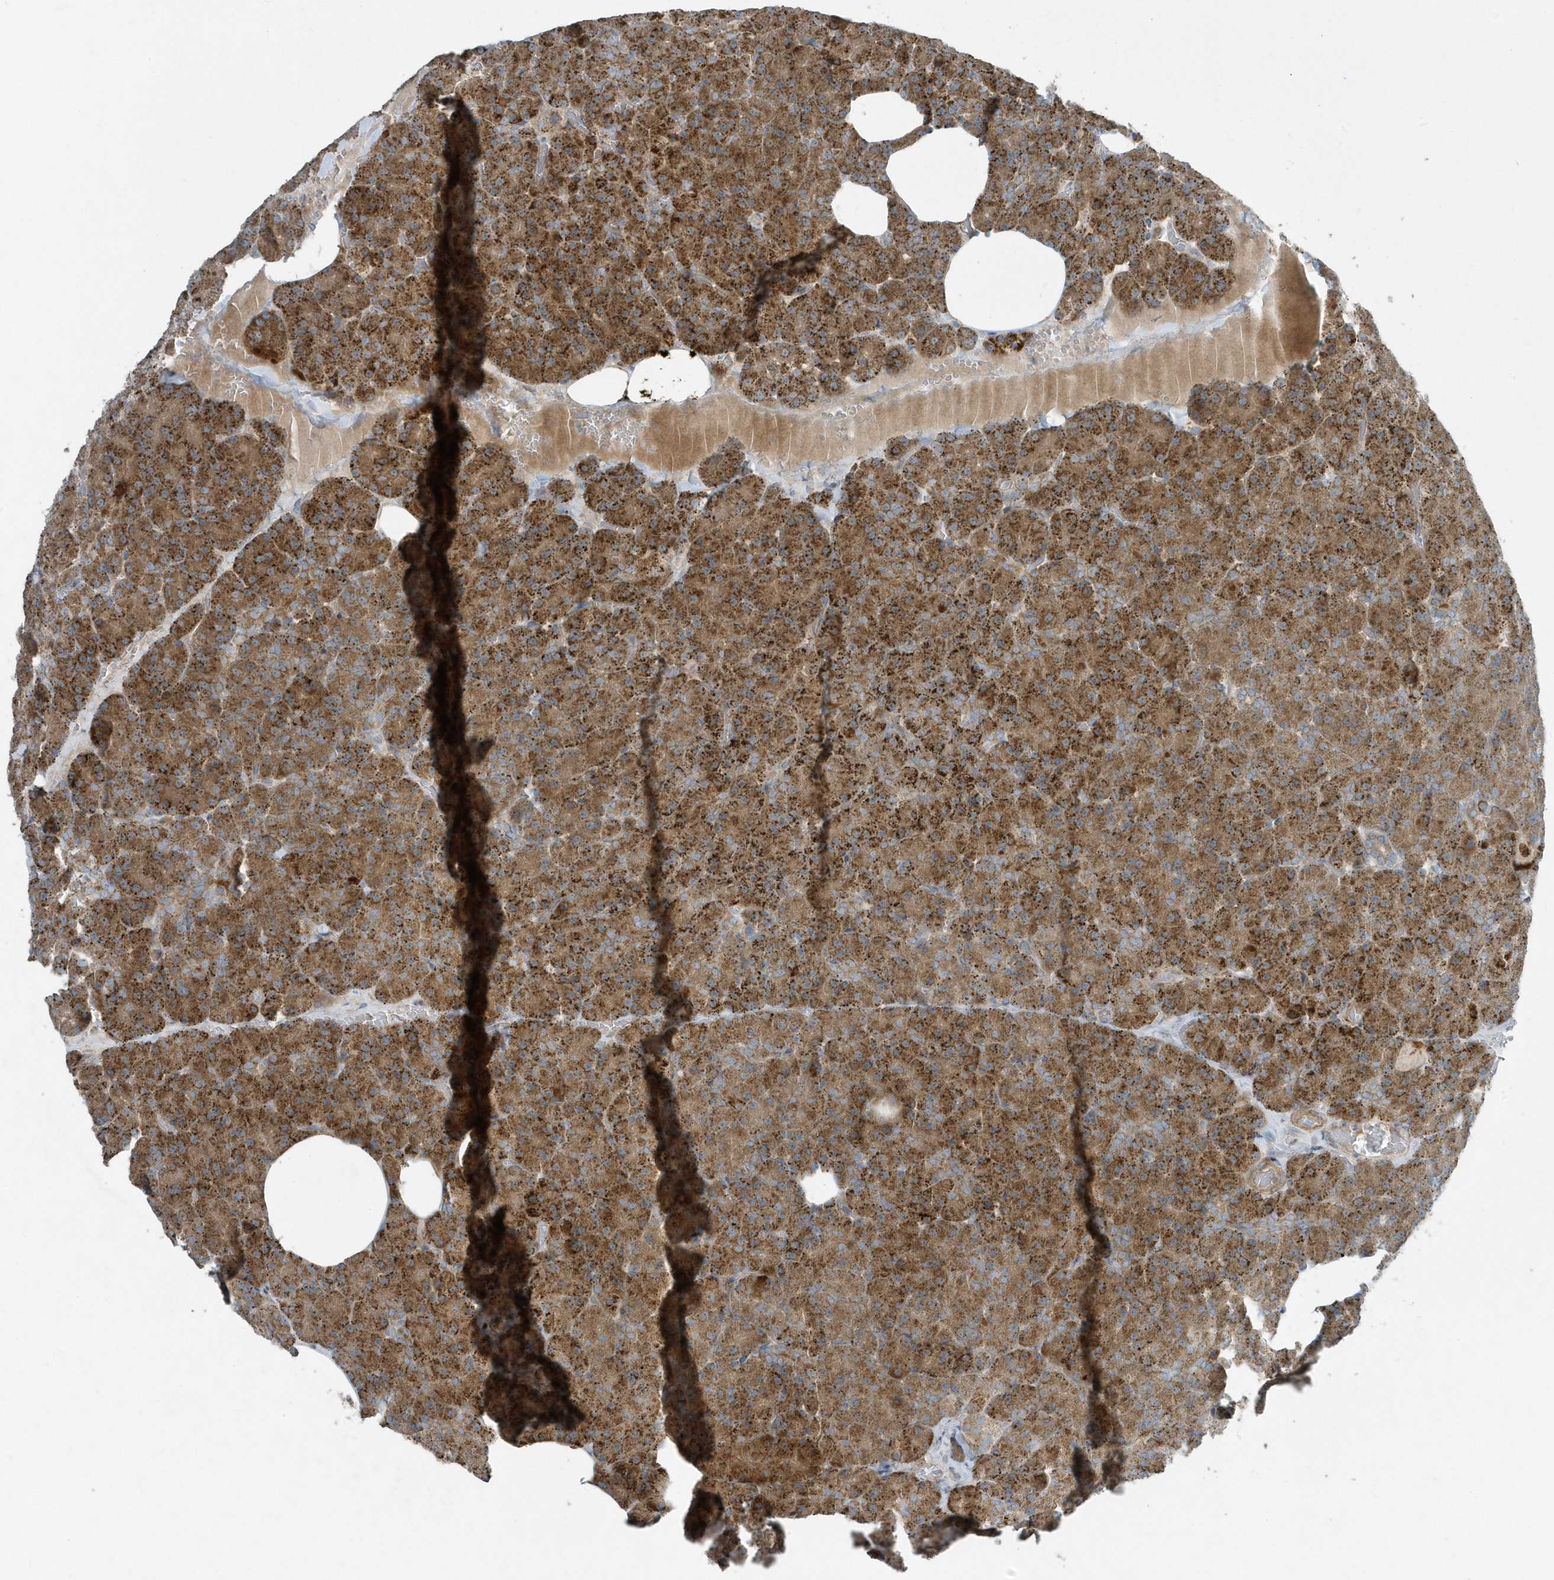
{"staining": {"intensity": "strong", "quantity": ">75%", "location": "cytoplasmic/membranous"}, "tissue": "pancreas", "cell_type": "Exocrine glandular cells", "image_type": "normal", "snomed": [{"axis": "morphology", "description": "Normal tissue, NOS"}, {"axis": "morphology", "description": "Carcinoid, malignant, NOS"}, {"axis": "topography", "description": "Pancreas"}], "caption": "IHC staining of normal pancreas, which exhibits high levels of strong cytoplasmic/membranous positivity in about >75% of exocrine glandular cells indicating strong cytoplasmic/membranous protein expression. The staining was performed using DAB (brown) for protein detection and nuclei were counterstained in hematoxylin (blue).", "gene": "SLC38A2", "patient": {"sex": "female", "age": 35}}